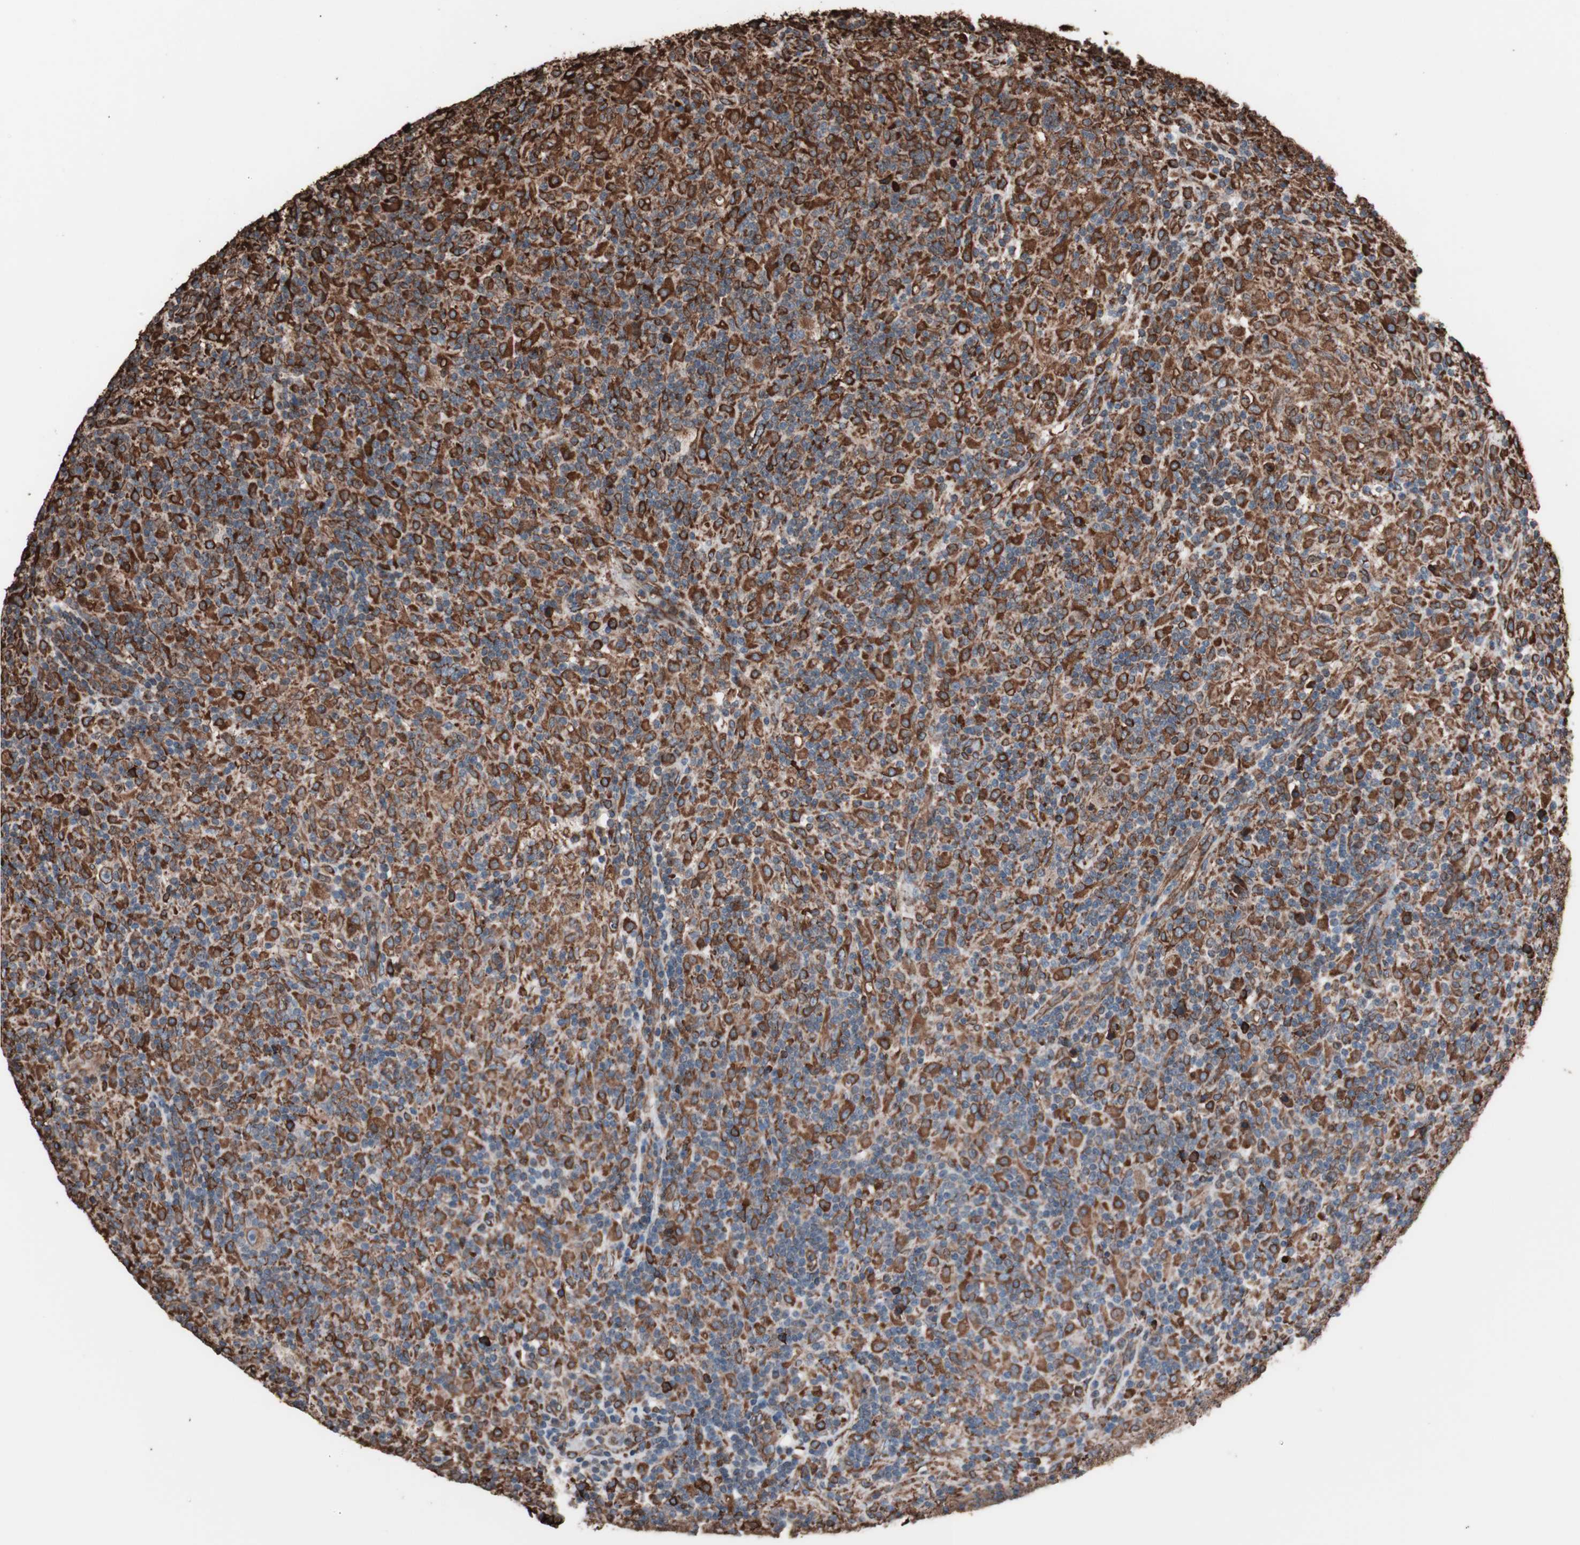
{"staining": {"intensity": "strong", "quantity": ">75%", "location": "cytoplasmic/membranous"}, "tissue": "lymphoma", "cell_type": "Tumor cells", "image_type": "cancer", "snomed": [{"axis": "morphology", "description": "Hodgkin's disease, NOS"}, {"axis": "topography", "description": "Lymph node"}], "caption": "About >75% of tumor cells in human Hodgkin's disease display strong cytoplasmic/membranous protein expression as visualized by brown immunohistochemical staining.", "gene": "HSP90B1", "patient": {"sex": "male", "age": 70}}